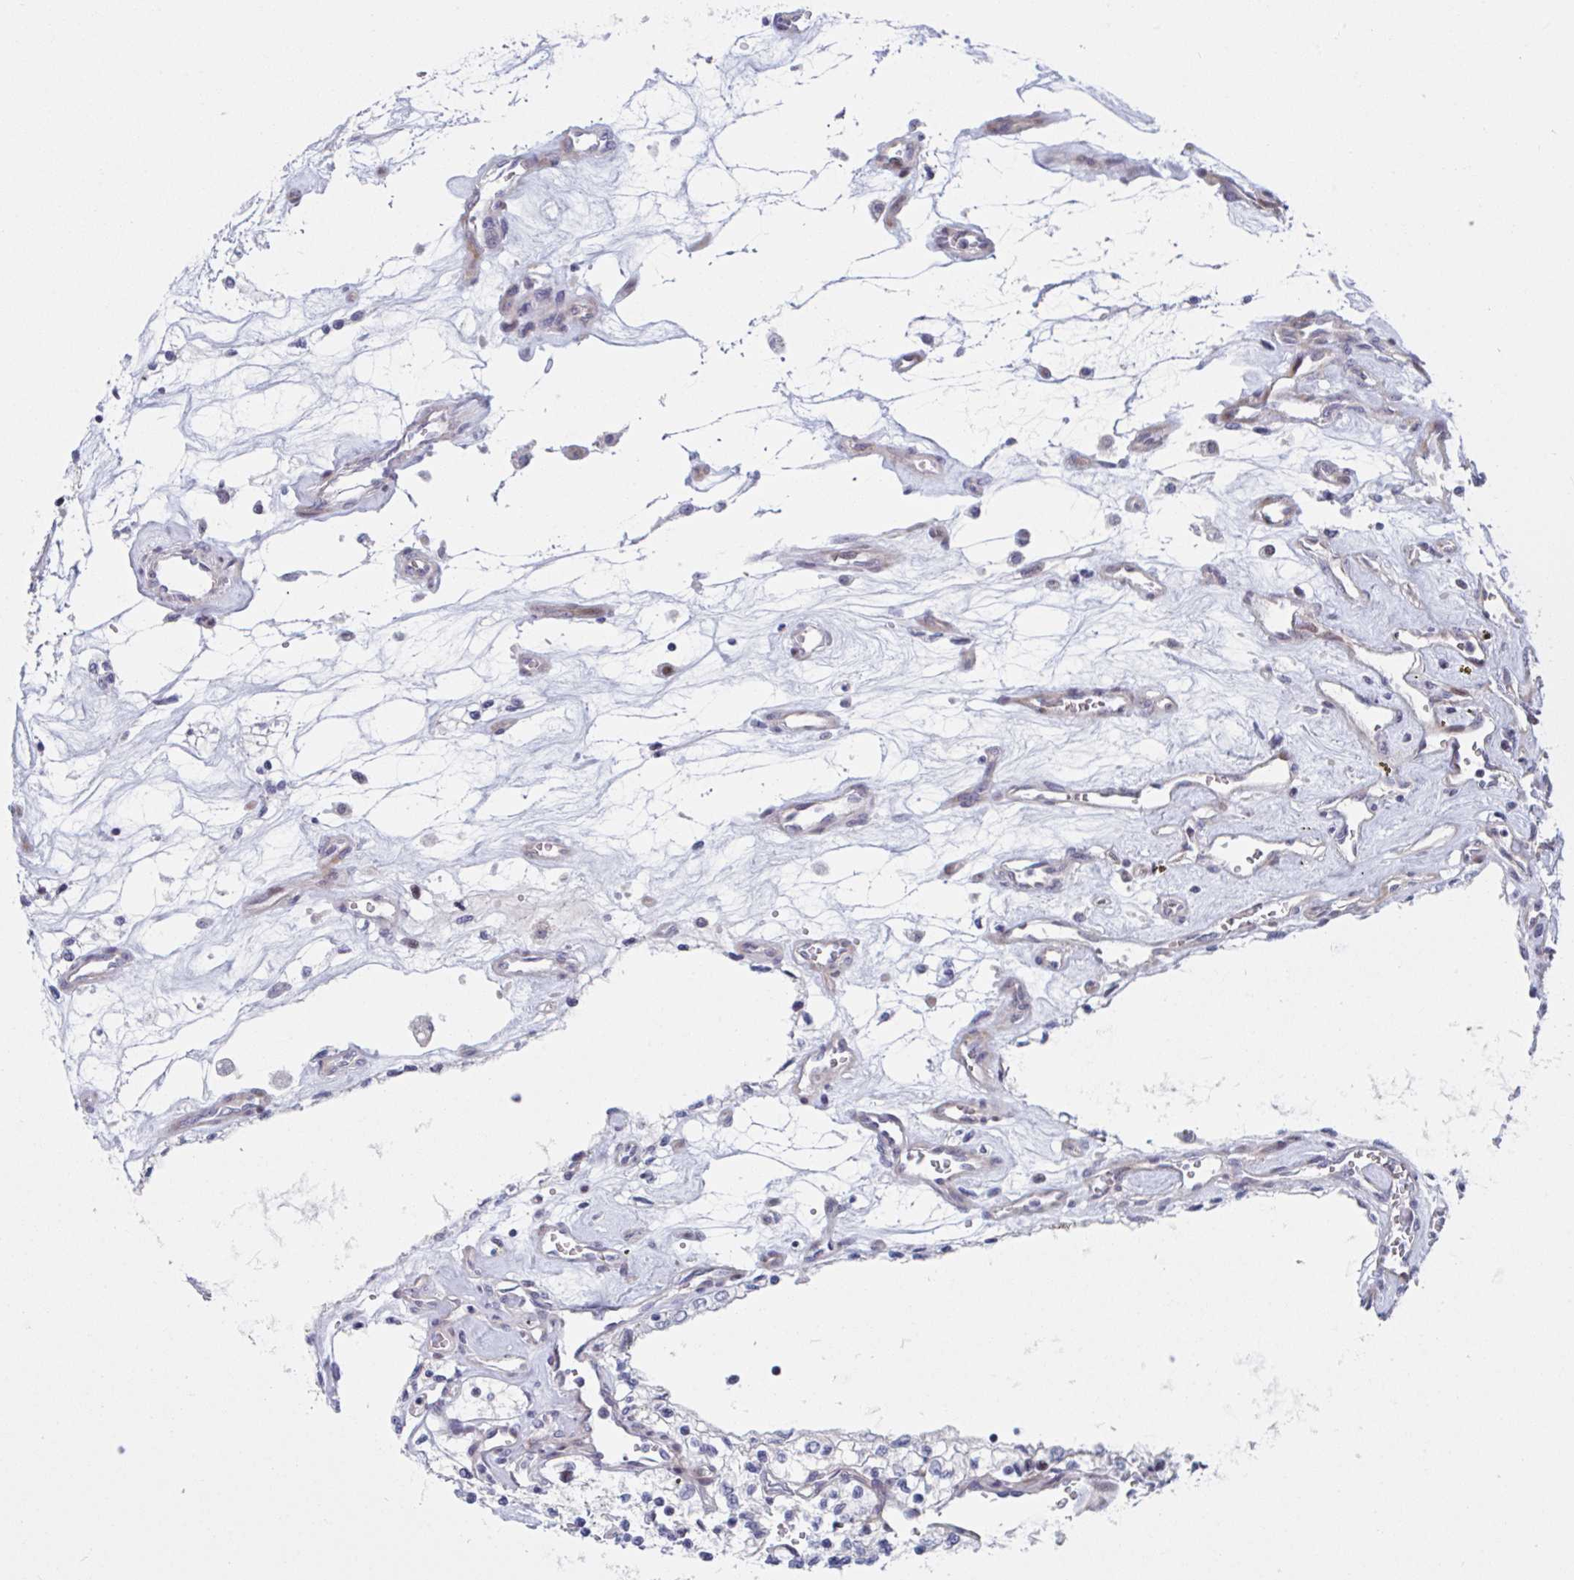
{"staining": {"intensity": "negative", "quantity": "none", "location": "none"}, "tissue": "renal cancer", "cell_type": "Tumor cells", "image_type": "cancer", "snomed": [{"axis": "morphology", "description": "Adenocarcinoma, NOS"}, {"axis": "topography", "description": "Kidney"}], "caption": "High power microscopy image of an immunohistochemistry (IHC) photomicrograph of adenocarcinoma (renal), revealing no significant positivity in tumor cells.", "gene": "DUXA", "patient": {"sex": "female", "age": 69}}